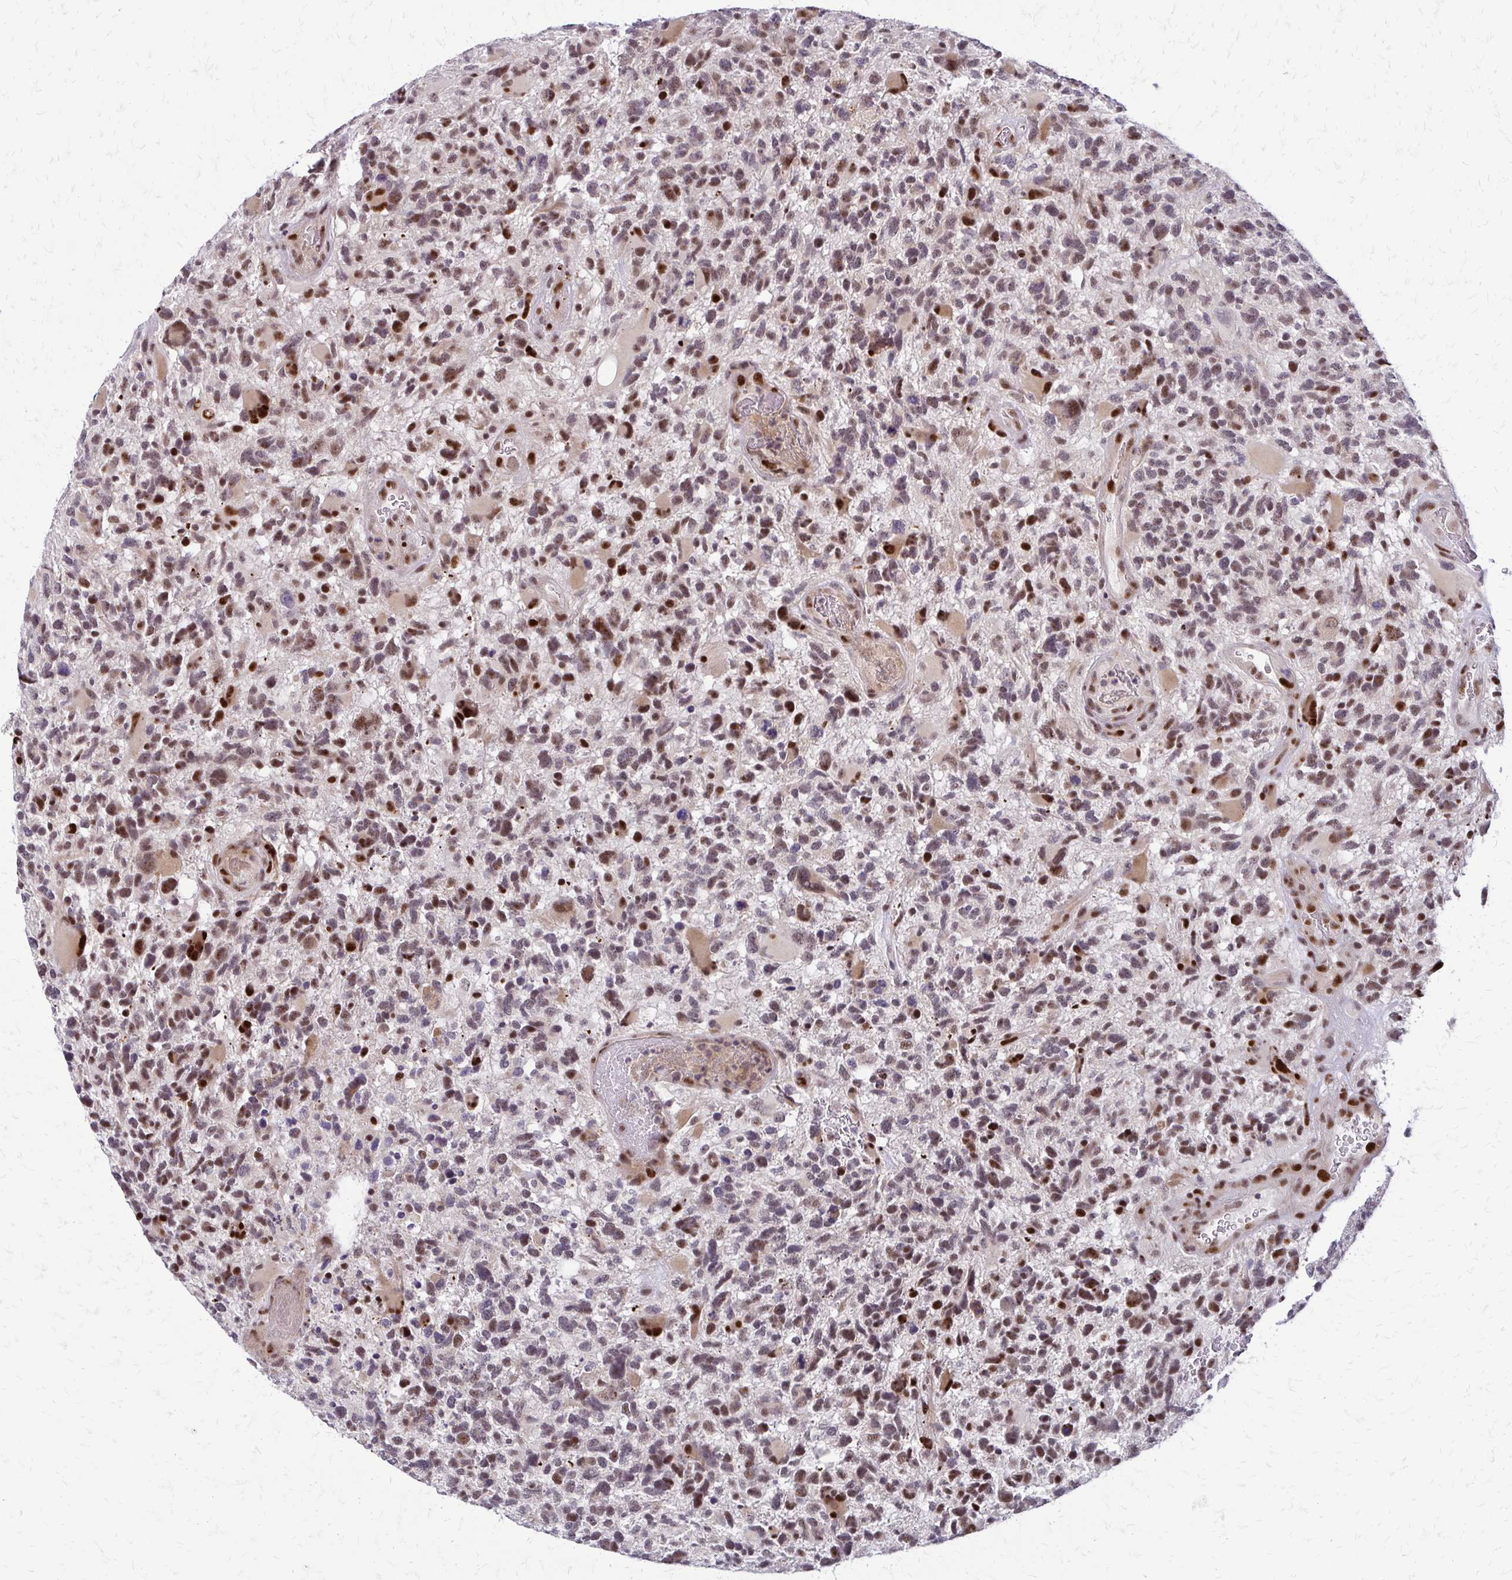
{"staining": {"intensity": "strong", "quantity": "25%-75%", "location": "nuclear"}, "tissue": "glioma", "cell_type": "Tumor cells", "image_type": "cancer", "snomed": [{"axis": "morphology", "description": "Glioma, malignant, High grade"}, {"axis": "topography", "description": "Brain"}], "caption": "Immunohistochemical staining of human glioma displays high levels of strong nuclear expression in about 25%-75% of tumor cells. (Stains: DAB in brown, nuclei in blue, Microscopy: brightfield microscopy at high magnification).", "gene": "TRIR", "patient": {"sex": "female", "age": 71}}